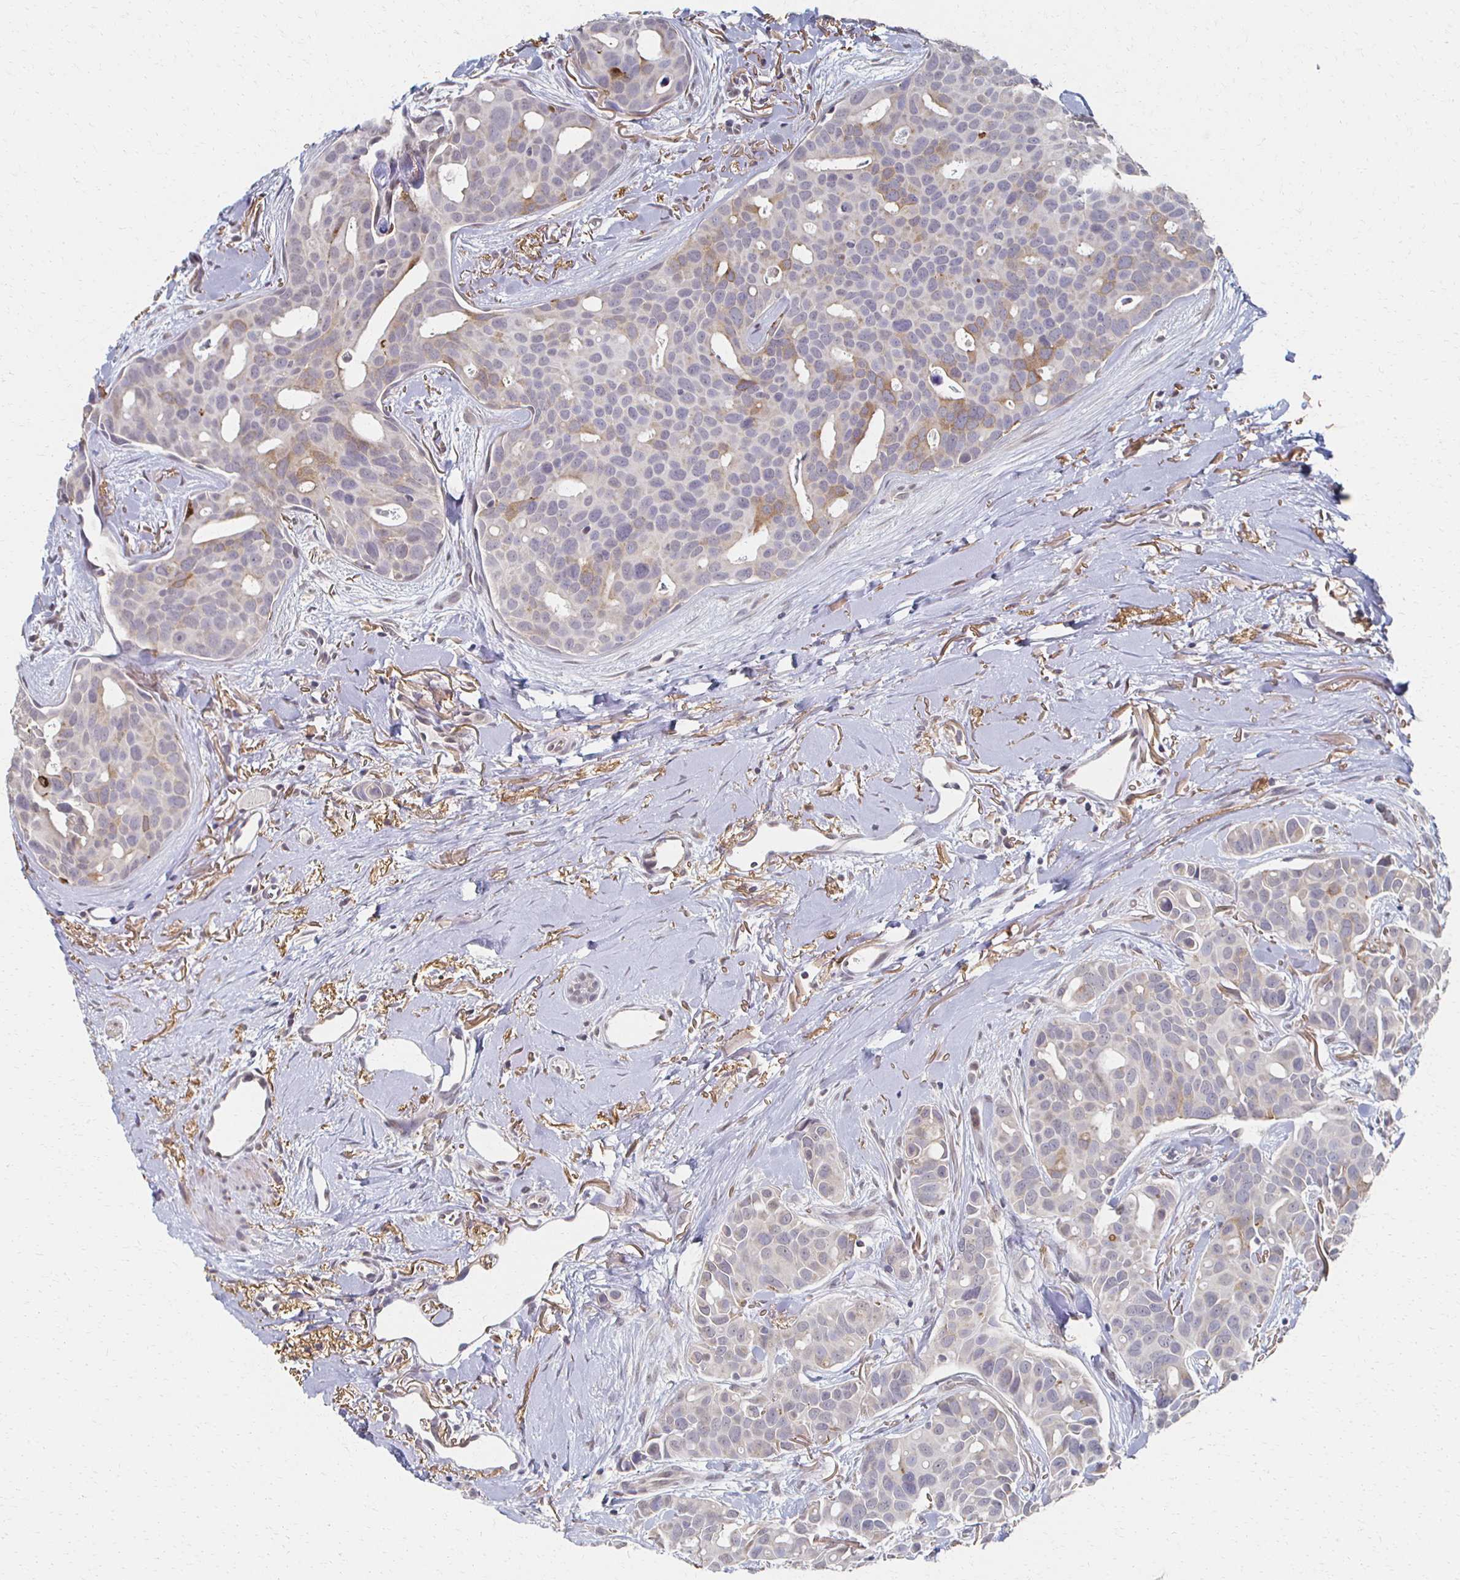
{"staining": {"intensity": "moderate", "quantity": "<25%", "location": "cytoplasmic/membranous"}, "tissue": "breast cancer", "cell_type": "Tumor cells", "image_type": "cancer", "snomed": [{"axis": "morphology", "description": "Duct carcinoma"}, {"axis": "topography", "description": "Breast"}], "caption": "Protein analysis of intraductal carcinoma (breast) tissue demonstrates moderate cytoplasmic/membranous expression in approximately <25% of tumor cells.", "gene": "DAB1", "patient": {"sex": "female", "age": 54}}